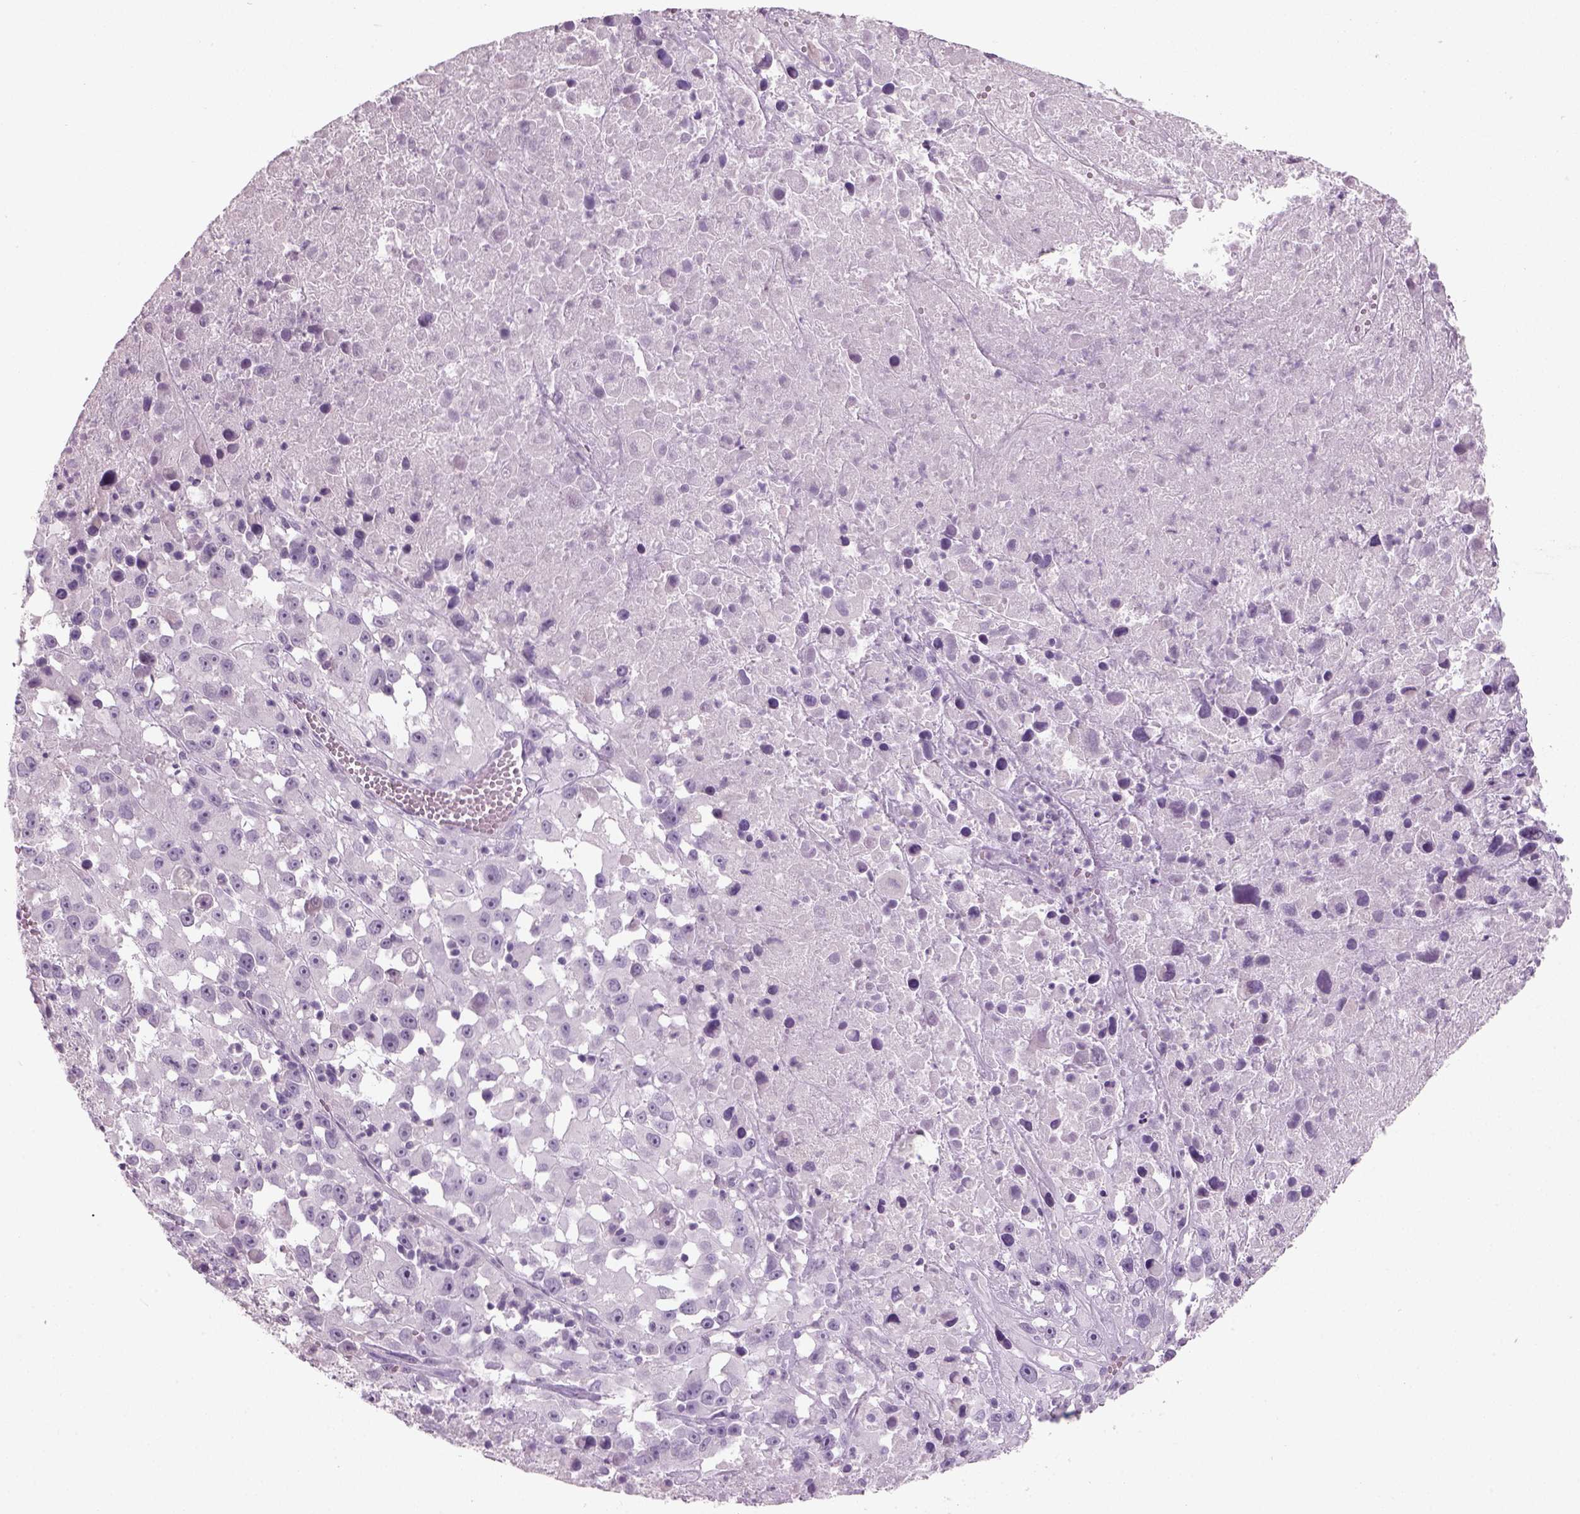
{"staining": {"intensity": "negative", "quantity": "none", "location": "none"}, "tissue": "melanoma", "cell_type": "Tumor cells", "image_type": "cancer", "snomed": [{"axis": "morphology", "description": "Malignant melanoma, Metastatic site"}, {"axis": "topography", "description": "Lymph node"}], "caption": "Immunohistochemical staining of malignant melanoma (metastatic site) shows no significant positivity in tumor cells.", "gene": "SLC6A2", "patient": {"sex": "male", "age": 50}}